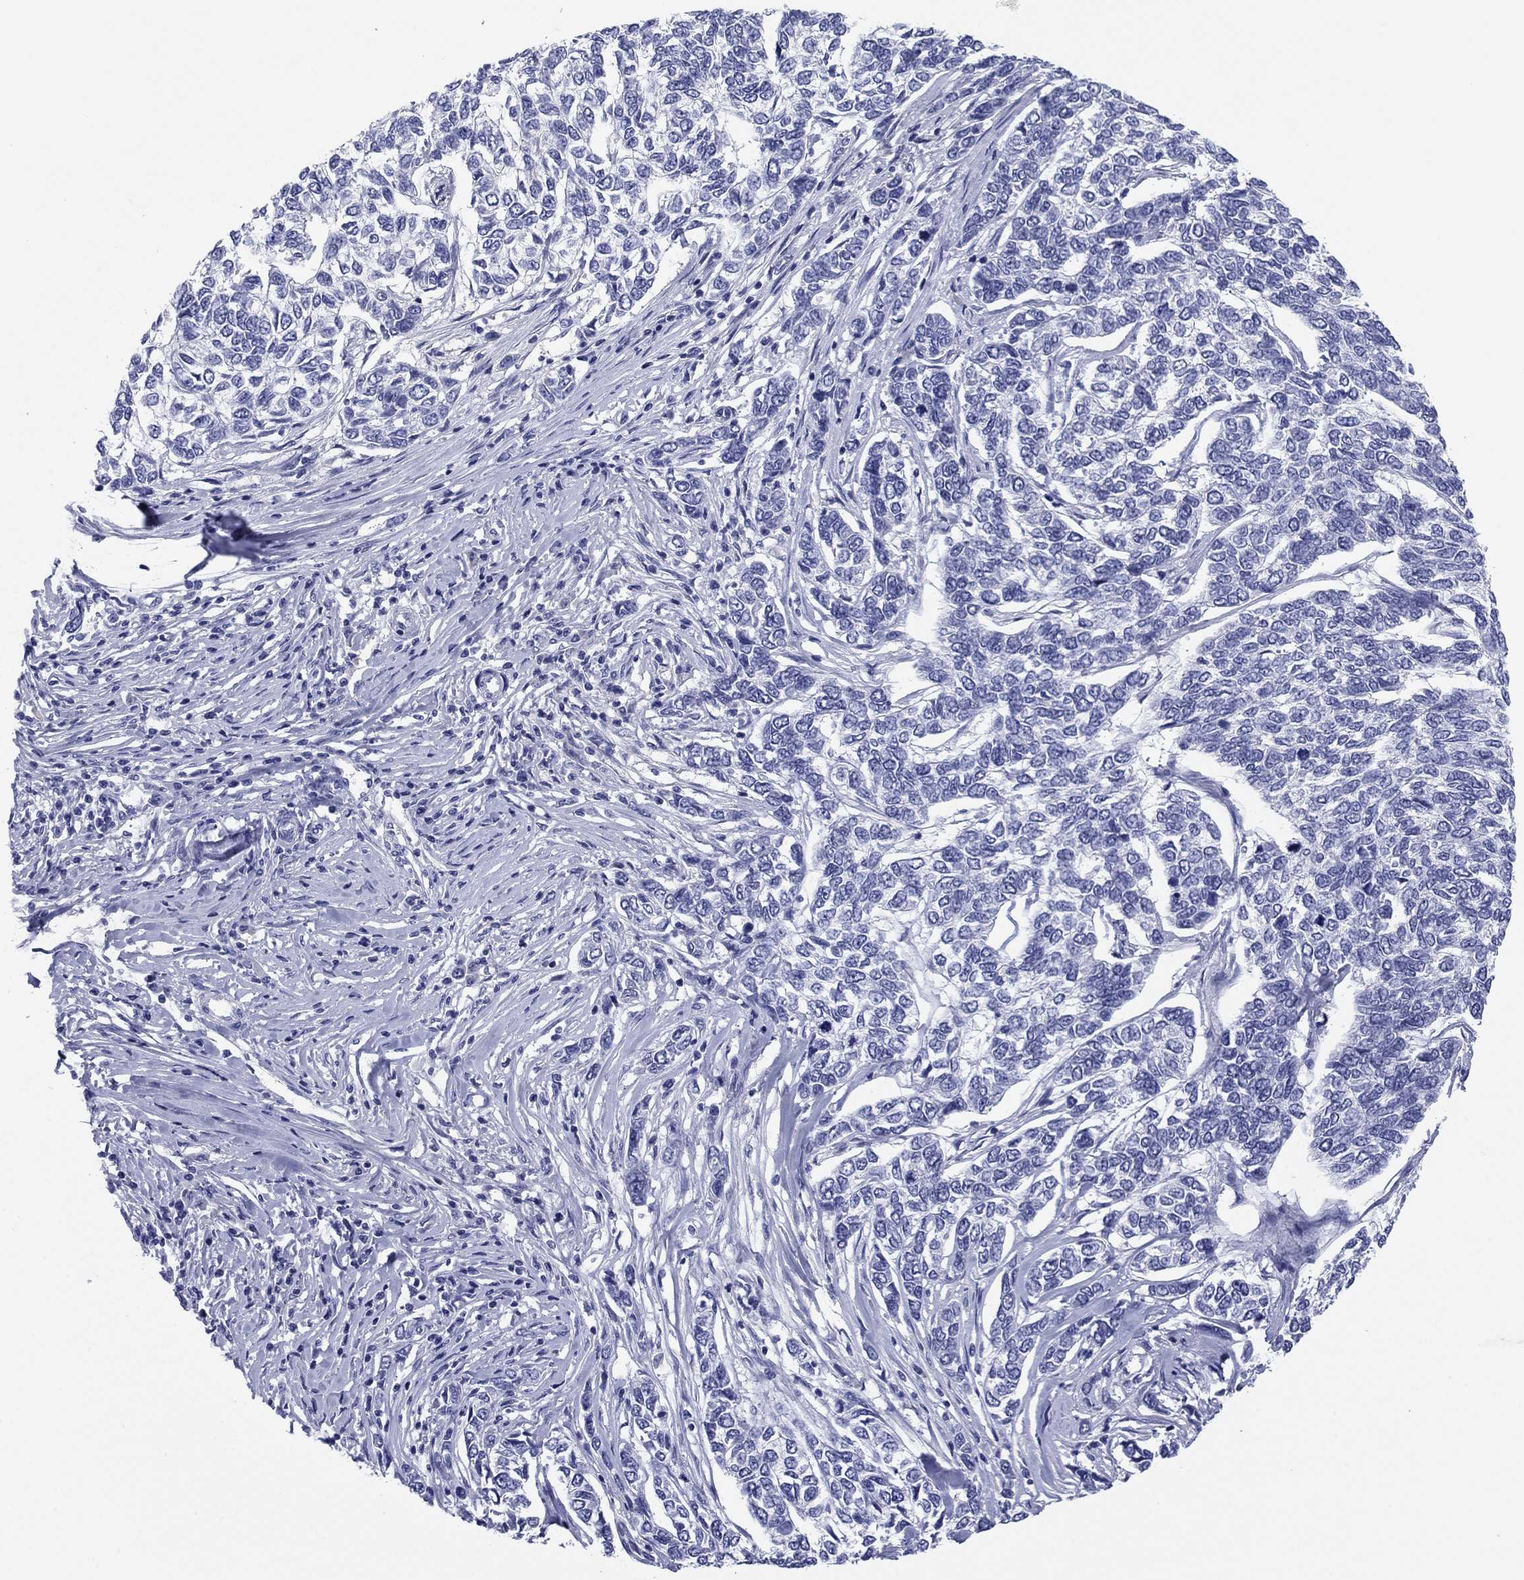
{"staining": {"intensity": "negative", "quantity": "none", "location": "none"}, "tissue": "skin cancer", "cell_type": "Tumor cells", "image_type": "cancer", "snomed": [{"axis": "morphology", "description": "Basal cell carcinoma"}, {"axis": "topography", "description": "Skin"}], "caption": "There is no significant expression in tumor cells of skin cancer (basal cell carcinoma).", "gene": "KCNH1", "patient": {"sex": "female", "age": 65}}